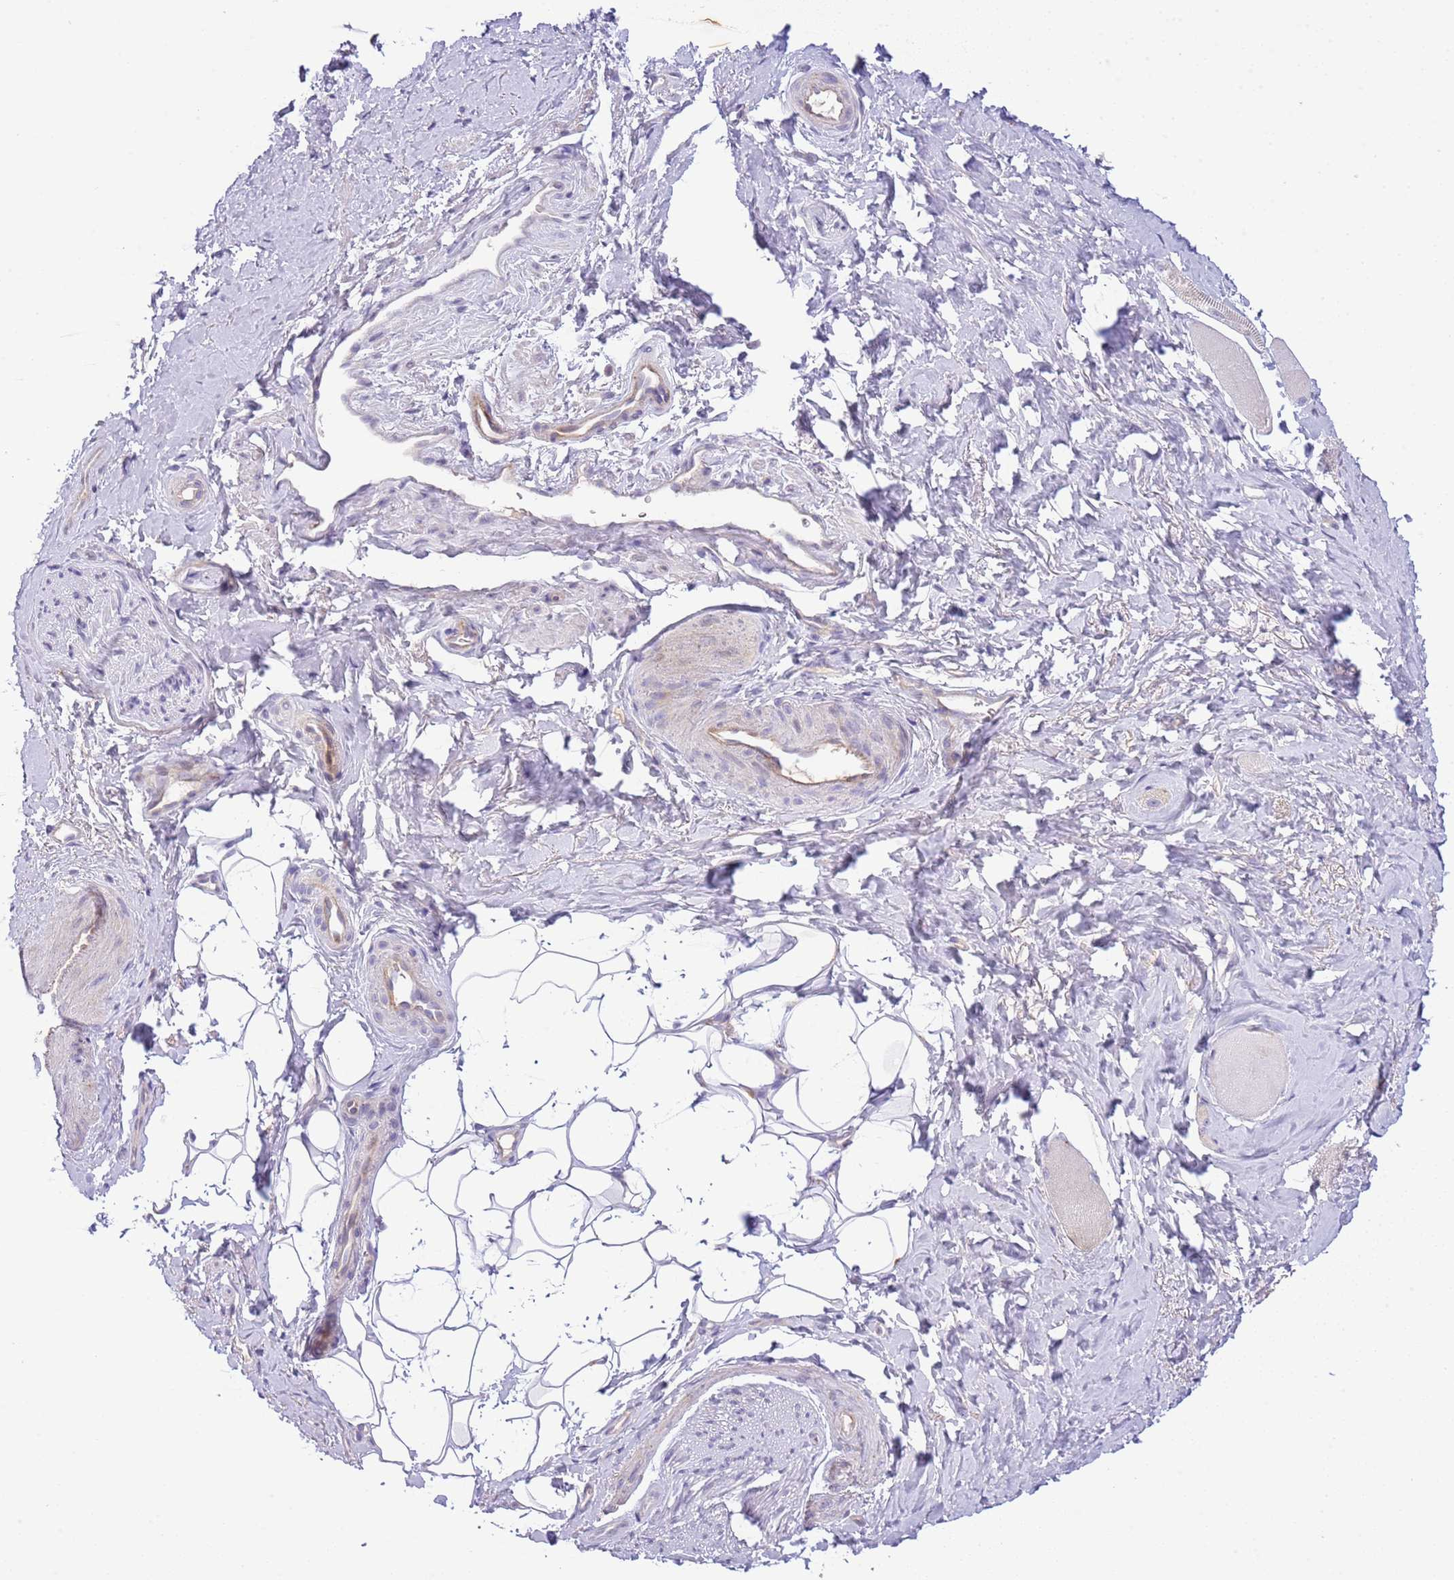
{"staining": {"intensity": "negative", "quantity": "none", "location": "none"}, "tissue": "smooth muscle", "cell_type": "Smooth muscle cells", "image_type": "normal", "snomed": [{"axis": "morphology", "description": "Normal tissue, NOS"}, {"axis": "topography", "description": "Smooth muscle"}, {"axis": "topography", "description": "Peripheral nerve tissue"}], "caption": "Smooth muscle cells show no significant protein expression in normal smooth muscle.", "gene": "ABHD17A", "patient": {"sex": "male", "age": 69}}